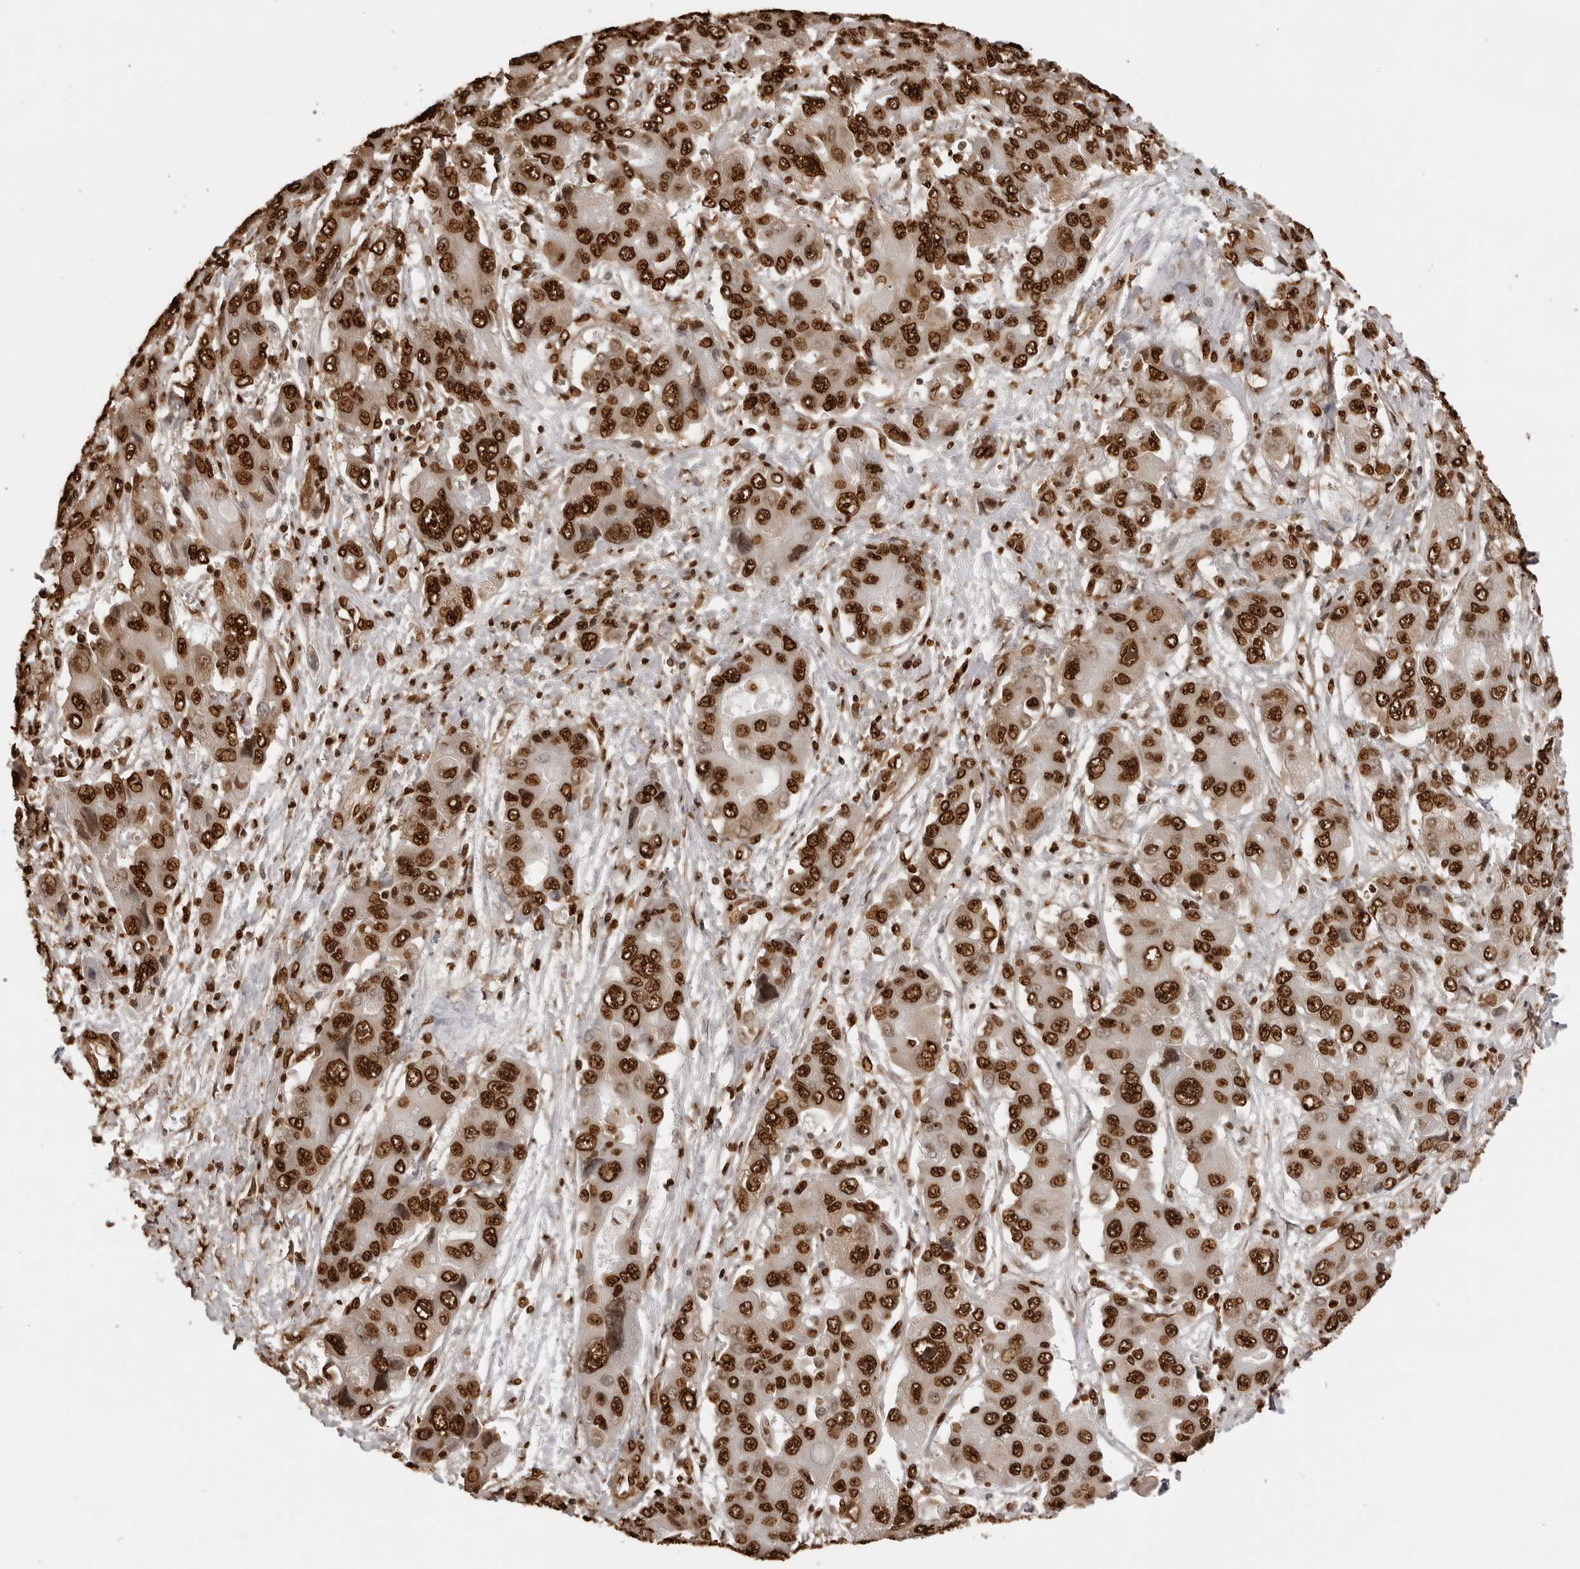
{"staining": {"intensity": "strong", "quantity": ">75%", "location": "nuclear"}, "tissue": "liver cancer", "cell_type": "Tumor cells", "image_type": "cancer", "snomed": [{"axis": "morphology", "description": "Cholangiocarcinoma"}, {"axis": "topography", "description": "Liver"}], "caption": "Liver cholangiocarcinoma stained for a protein (brown) displays strong nuclear positive expression in approximately >75% of tumor cells.", "gene": "ZFP91", "patient": {"sex": "male", "age": 67}}